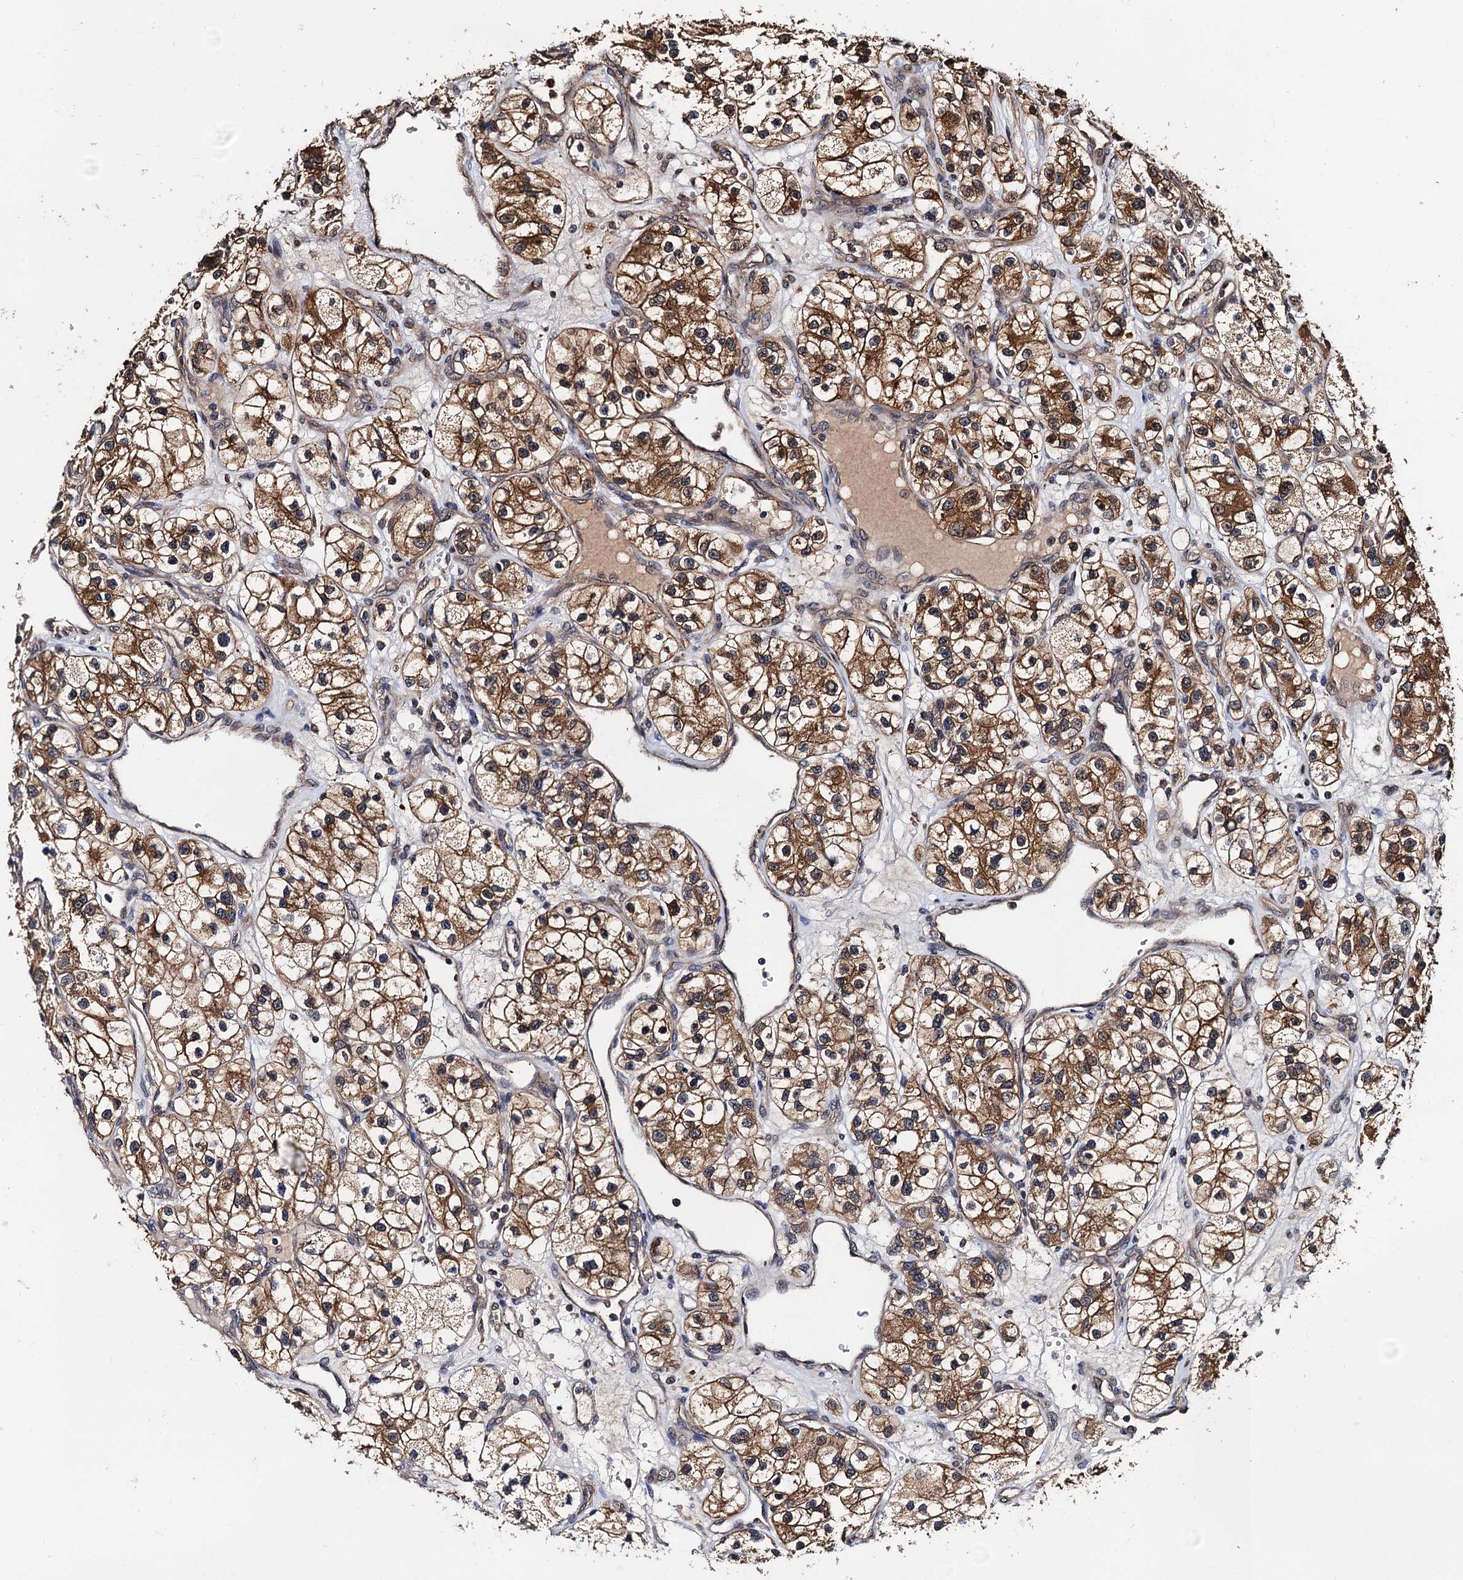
{"staining": {"intensity": "moderate", "quantity": ">75%", "location": "cytoplasmic/membranous"}, "tissue": "renal cancer", "cell_type": "Tumor cells", "image_type": "cancer", "snomed": [{"axis": "morphology", "description": "Adenocarcinoma, NOS"}, {"axis": "topography", "description": "Kidney"}], "caption": "The micrograph reveals a brown stain indicating the presence of a protein in the cytoplasmic/membranous of tumor cells in adenocarcinoma (renal).", "gene": "MIER2", "patient": {"sex": "female", "age": 57}}